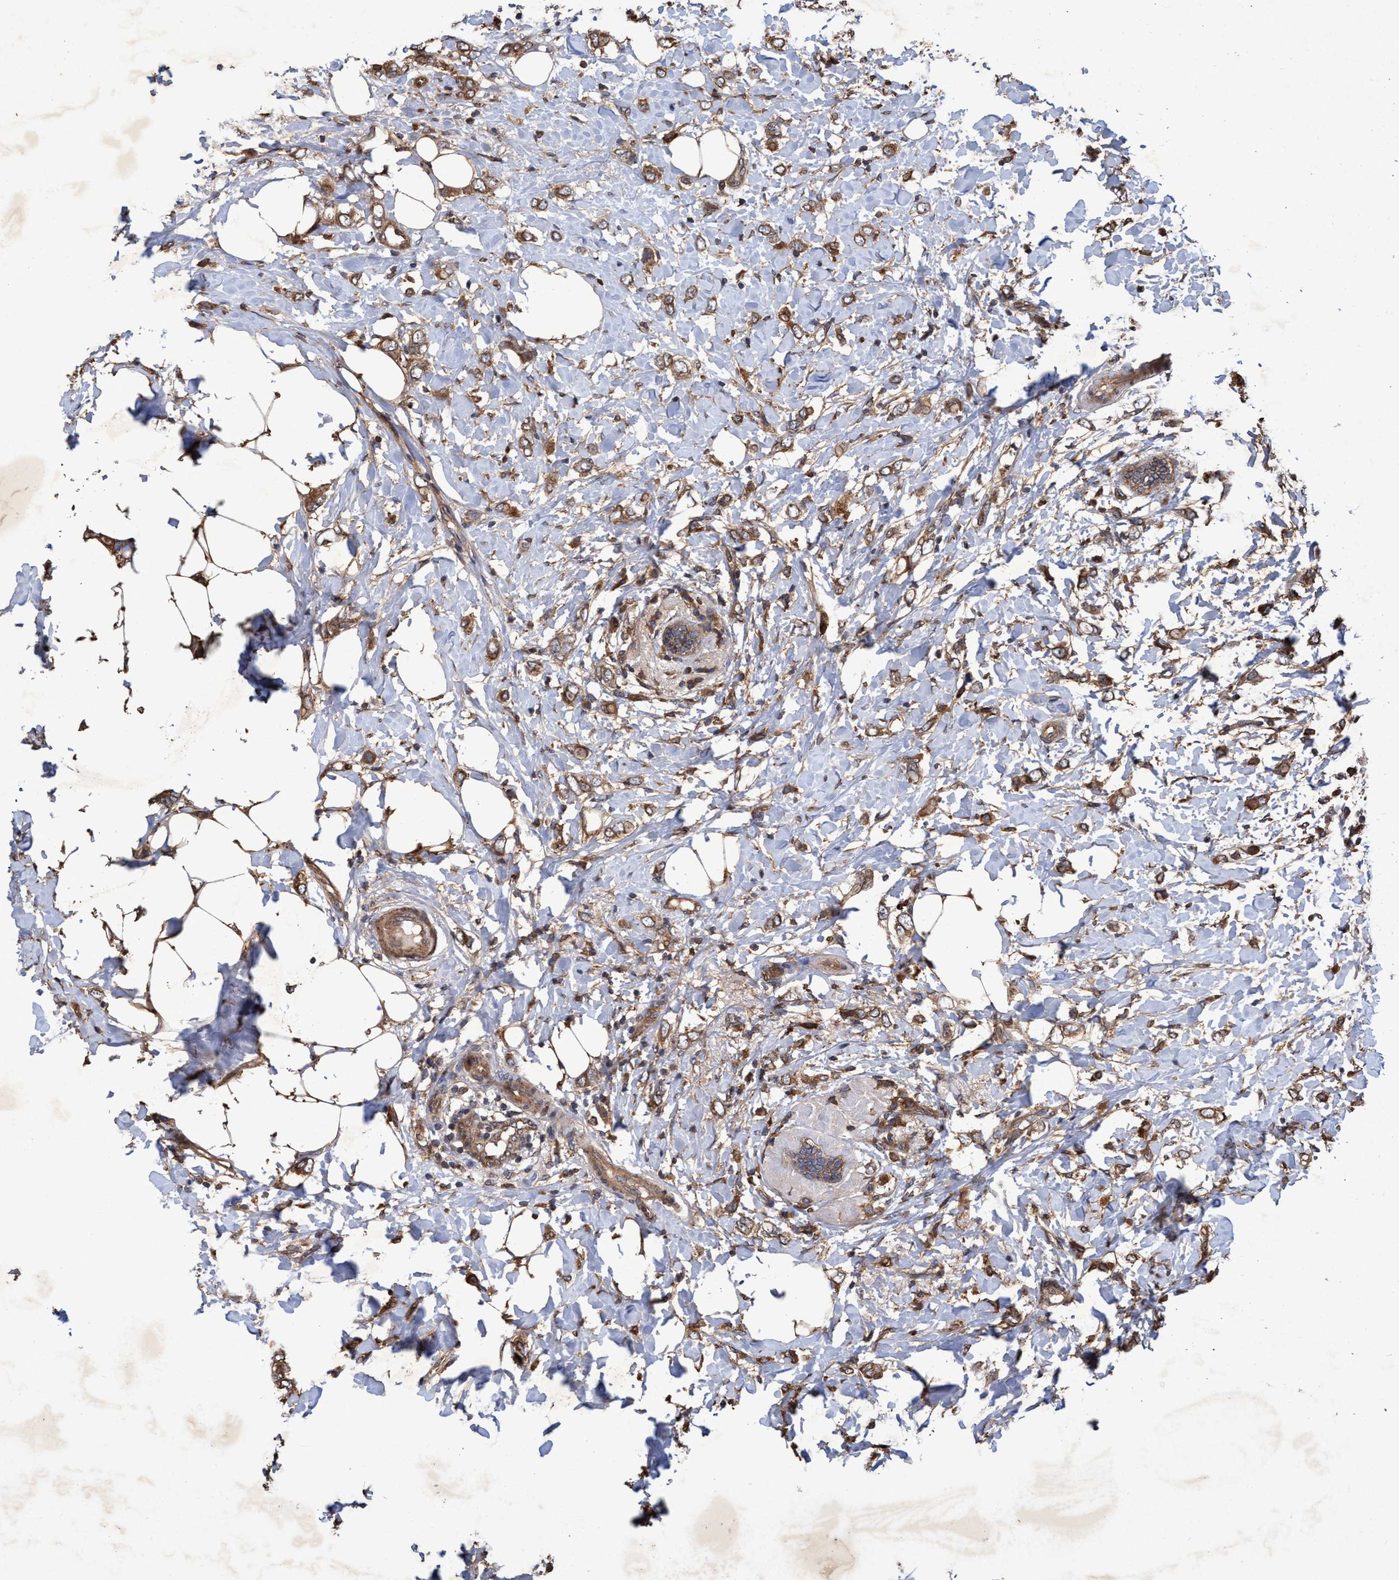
{"staining": {"intensity": "moderate", "quantity": ">75%", "location": "cytoplasmic/membranous"}, "tissue": "breast cancer", "cell_type": "Tumor cells", "image_type": "cancer", "snomed": [{"axis": "morphology", "description": "Normal tissue, NOS"}, {"axis": "morphology", "description": "Lobular carcinoma"}, {"axis": "topography", "description": "Breast"}], "caption": "Immunohistochemical staining of lobular carcinoma (breast) exhibits medium levels of moderate cytoplasmic/membranous expression in approximately >75% of tumor cells.", "gene": "CHMP6", "patient": {"sex": "female", "age": 47}}